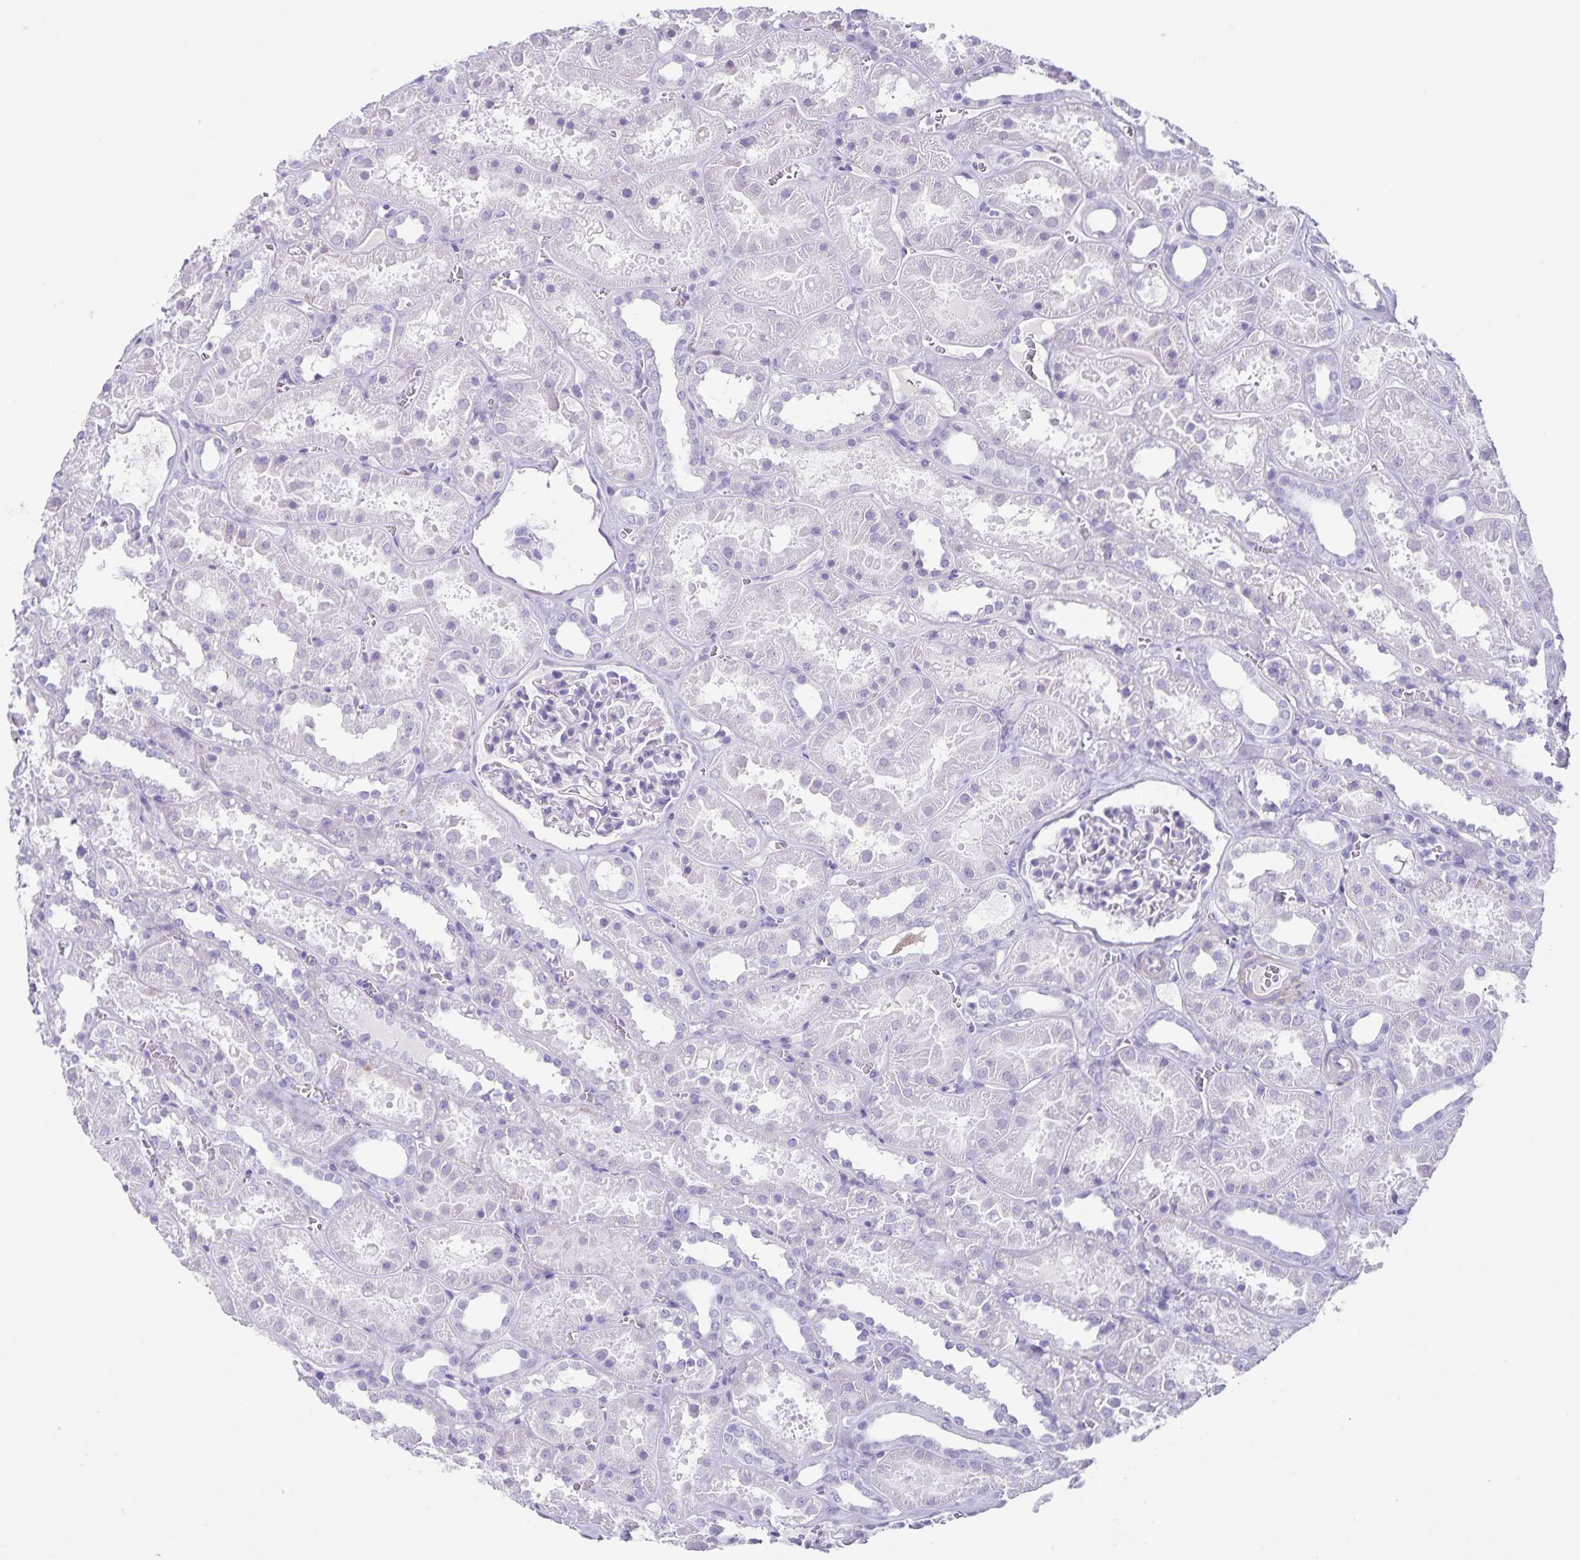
{"staining": {"intensity": "negative", "quantity": "none", "location": "none"}, "tissue": "kidney", "cell_type": "Cells in glomeruli", "image_type": "normal", "snomed": [{"axis": "morphology", "description": "Normal tissue, NOS"}, {"axis": "topography", "description": "Kidney"}], "caption": "High magnification brightfield microscopy of unremarkable kidney stained with DAB (brown) and counterstained with hematoxylin (blue): cells in glomeruli show no significant staining. Nuclei are stained in blue.", "gene": "C11orf42", "patient": {"sex": "female", "age": 41}}